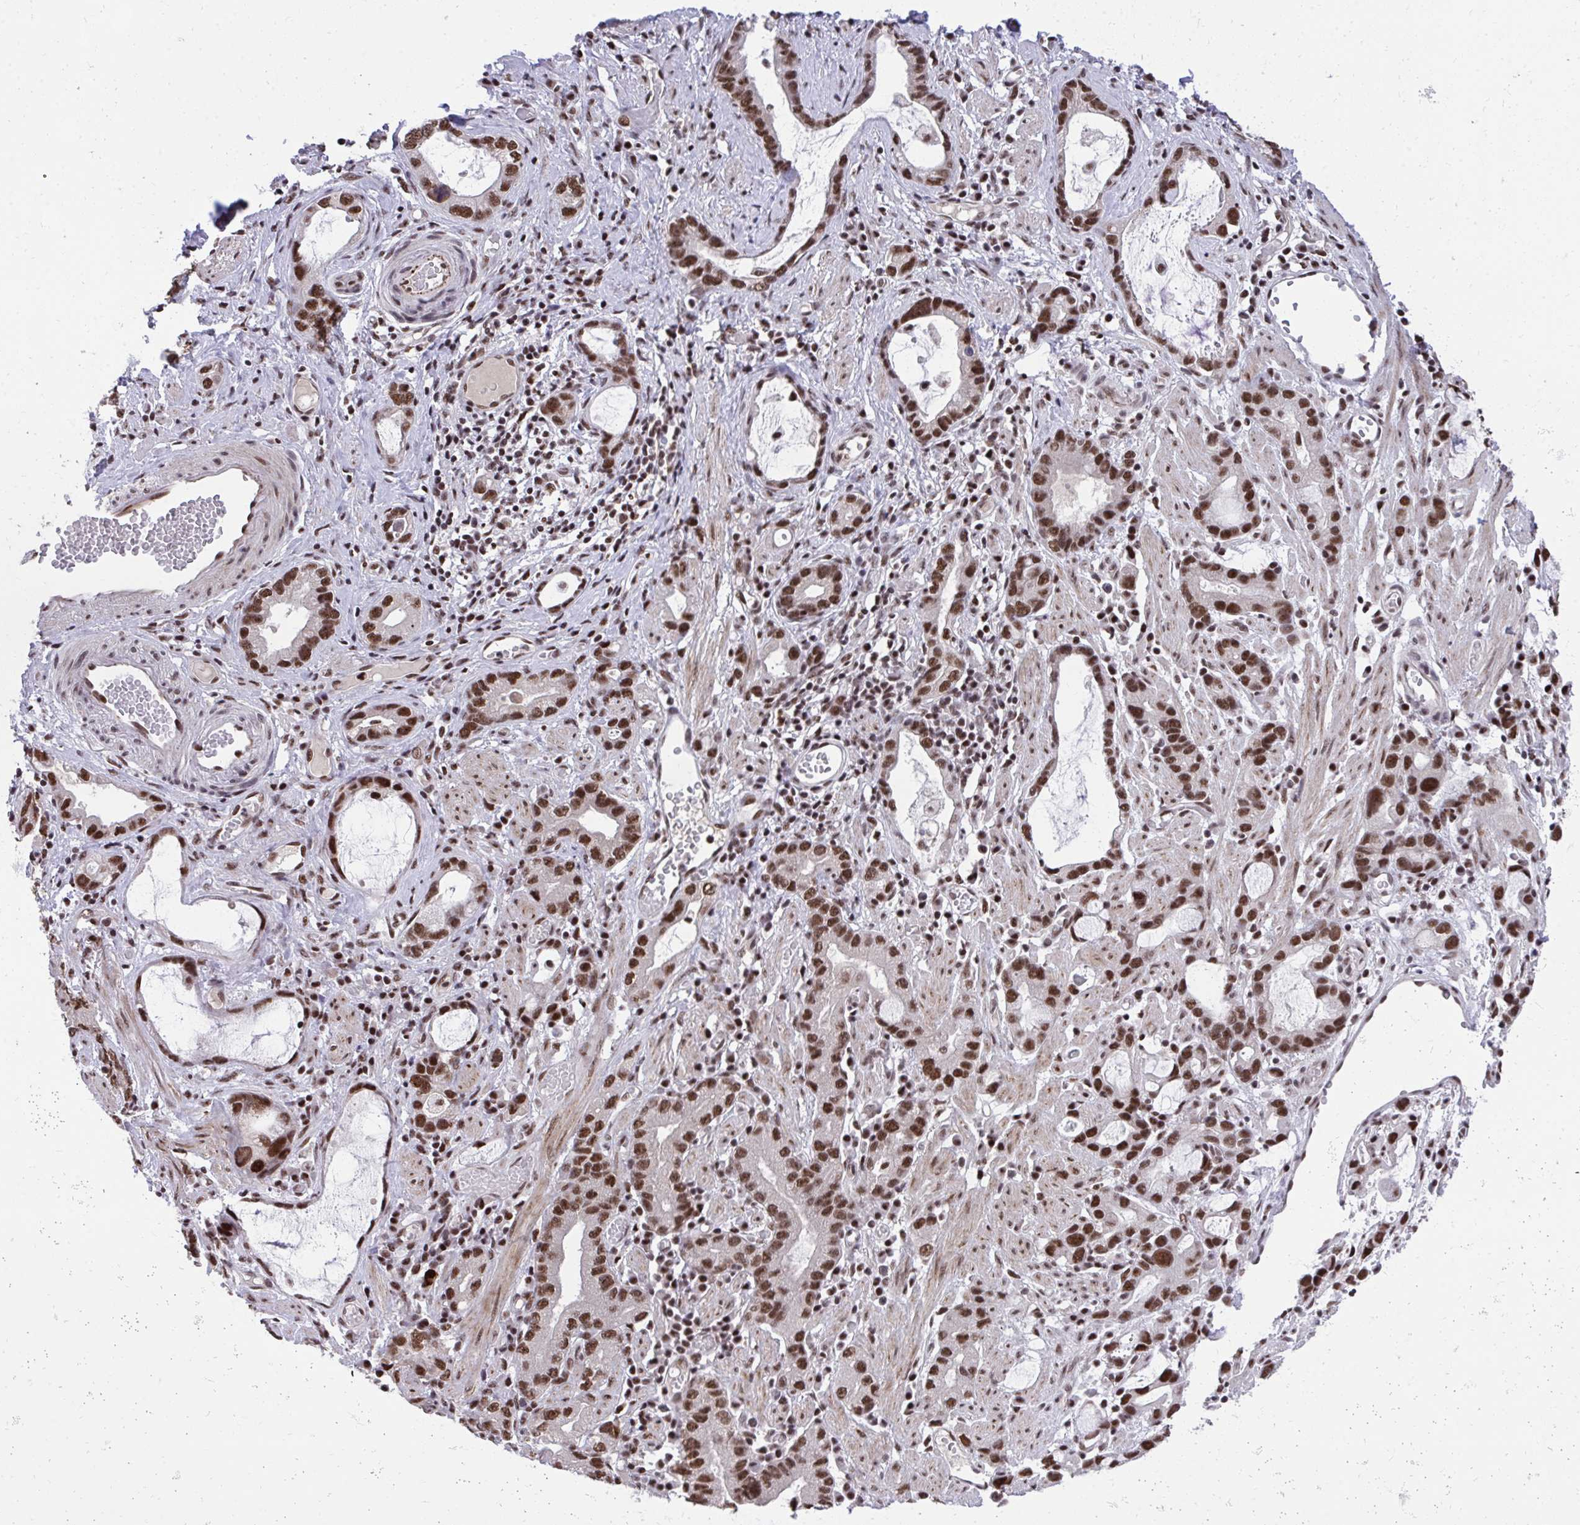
{"staining": {"intensity": "strong", "quantity": ">75%", "location": "nuclear"}, "tissue": "stomach cancer", "cell_type": "Tumor cells", "image_type": "cancer", "snomed": [{"axis": "morphology", "description": "Adenocarcinoma, NOS"}, {"axis": "topography", "description": "Stomach"}], "caption": "A high amount of strong nuclear expression is present in about >75% of tumor cells in adenocarcinoma (stomach) tissue. (brown staining indicates protein expression, while blue staining denotes nuclei).", "gene": "SYNE4", "patient": {"sex": "male", "age": 55}}